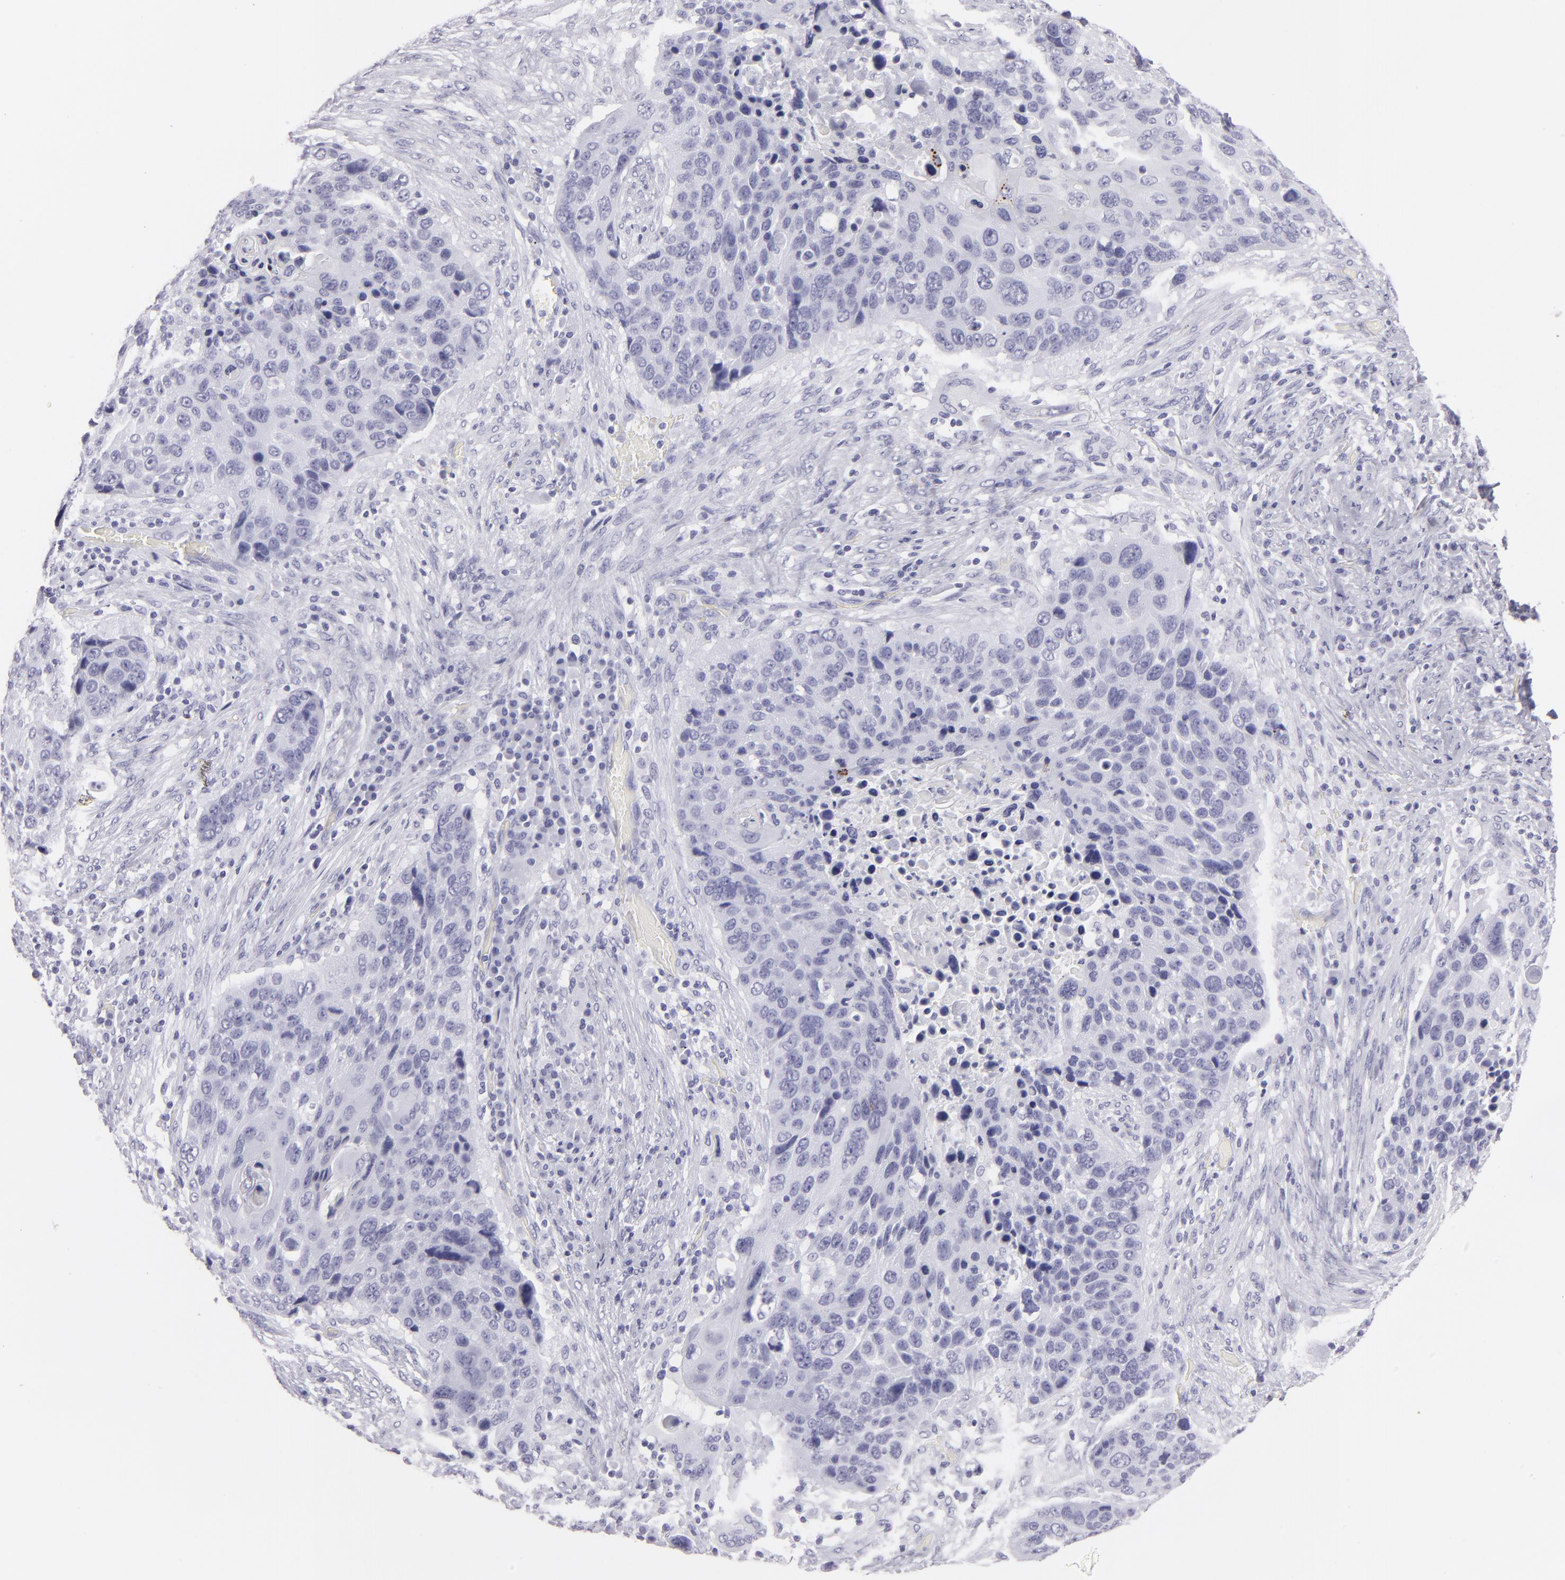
{"staining": {"intensity": "negative", "quantity": "none", "location": "none"}, "tissue": "lung cancer", "cell_type": "Tumor cells", "image_type": "cancer", "snomed": [{"axis": "morphology", "description": "Squamous cell carcinoma, NOS"}, {"axis": "topography", "description": "Lung"}], "caption": "An image of human lung cancer (squamous cell carcinoma) is negative for staining in tumor cells.", "gene": "FLG", "patient": {"sex": "male", "age": 68}}